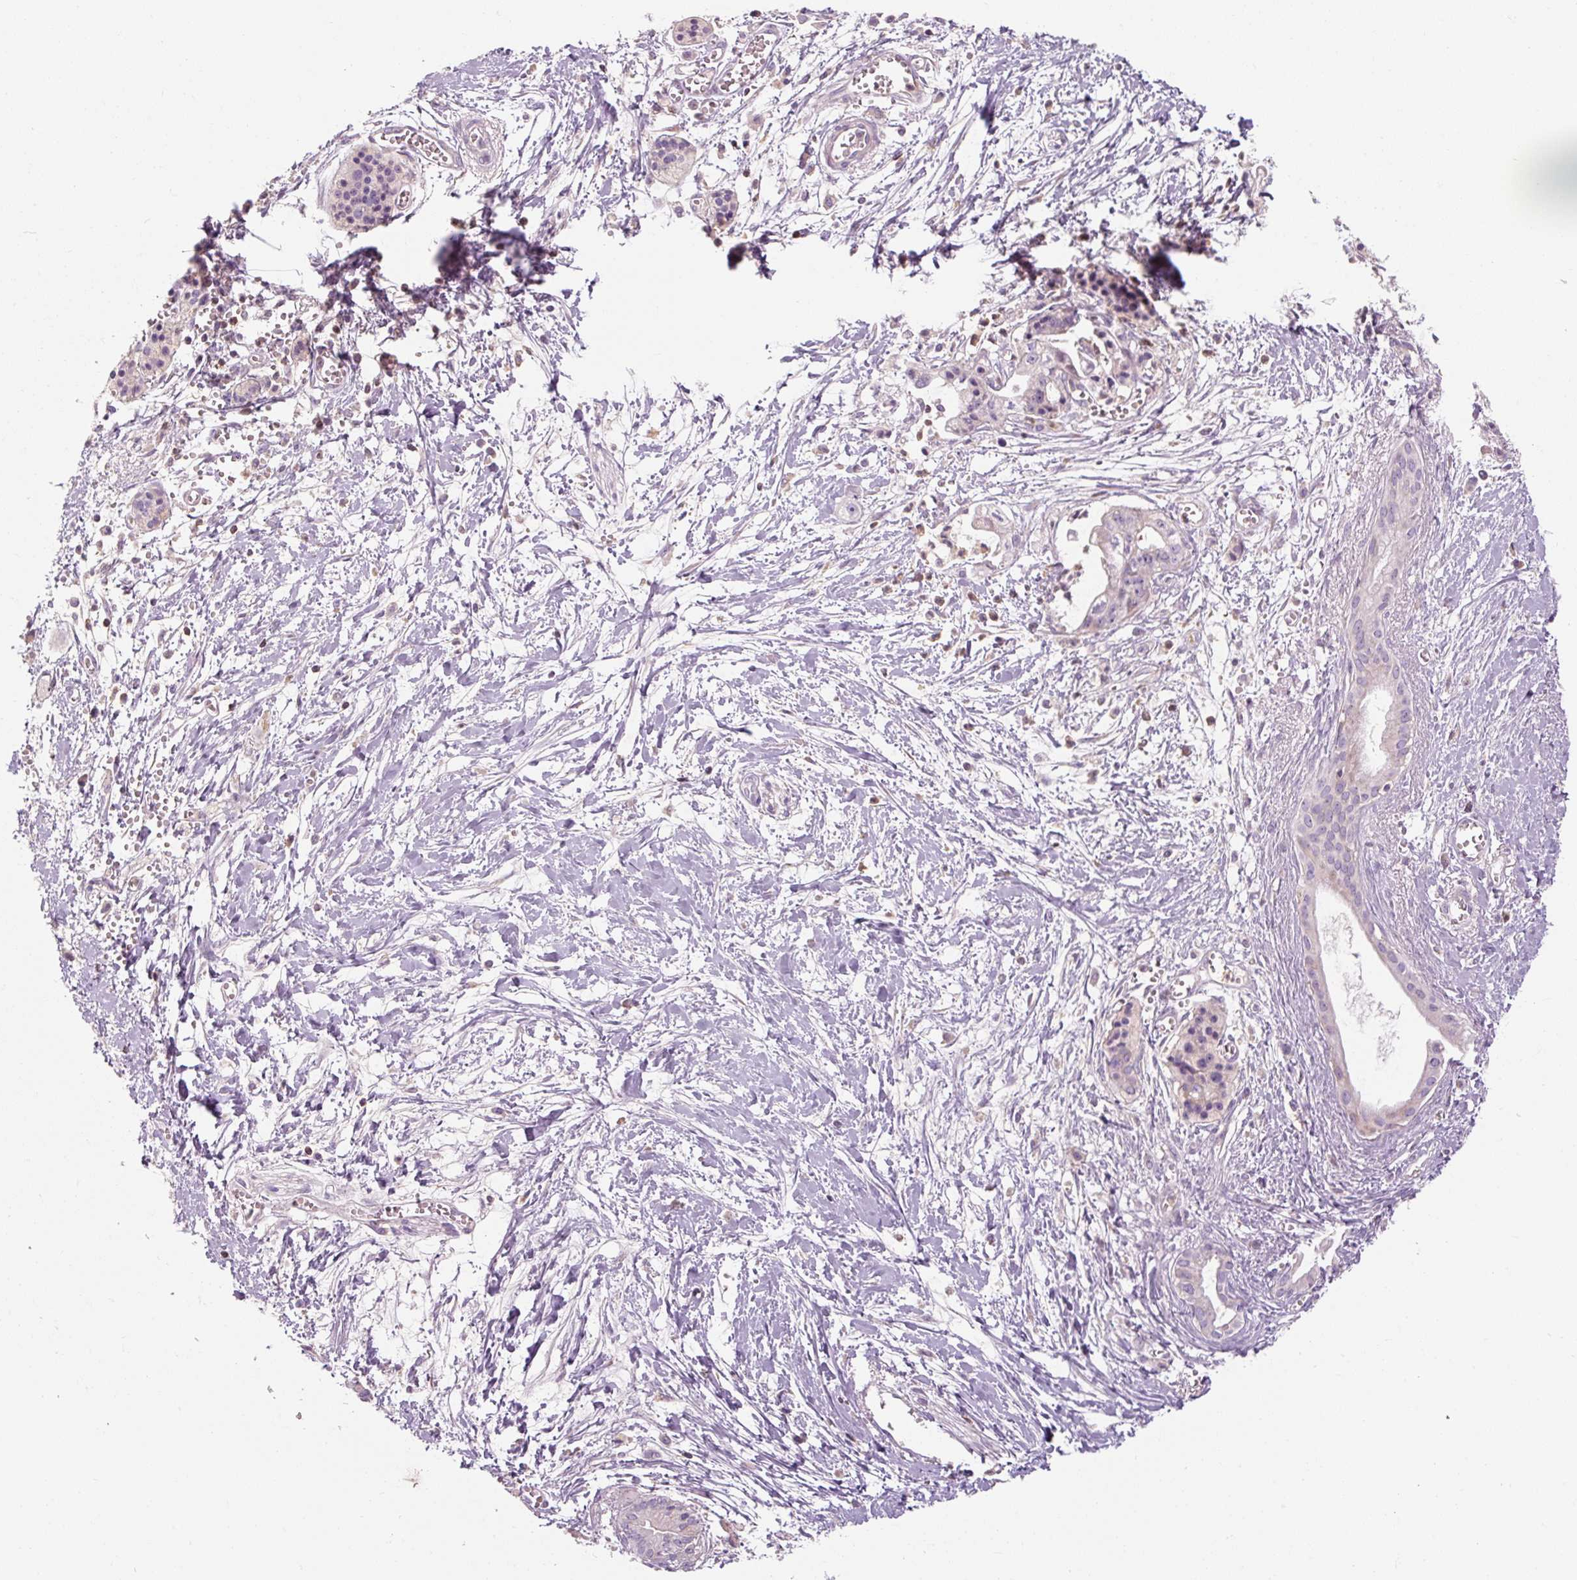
{"staining": {"intensity": "negative", "quantity": "none", "location": "none"}, "tissue": "pancreatic cancer", "cell_type": "Tumor cells", "image_type": "cancer", "snomed": [{"axis": "morphology", "description": "Adenocarcinoma, NOS"}, {"axis": "topography", "description": "Pancreas"}], "caption": "A high-resolution histopathology image shows IHC staining of pancreatic adenocarcinoma, which exhibits no significant positivity in tumor cells.", "gene": "TIGD2", "patient": {"sex": "male", "age": 71}}